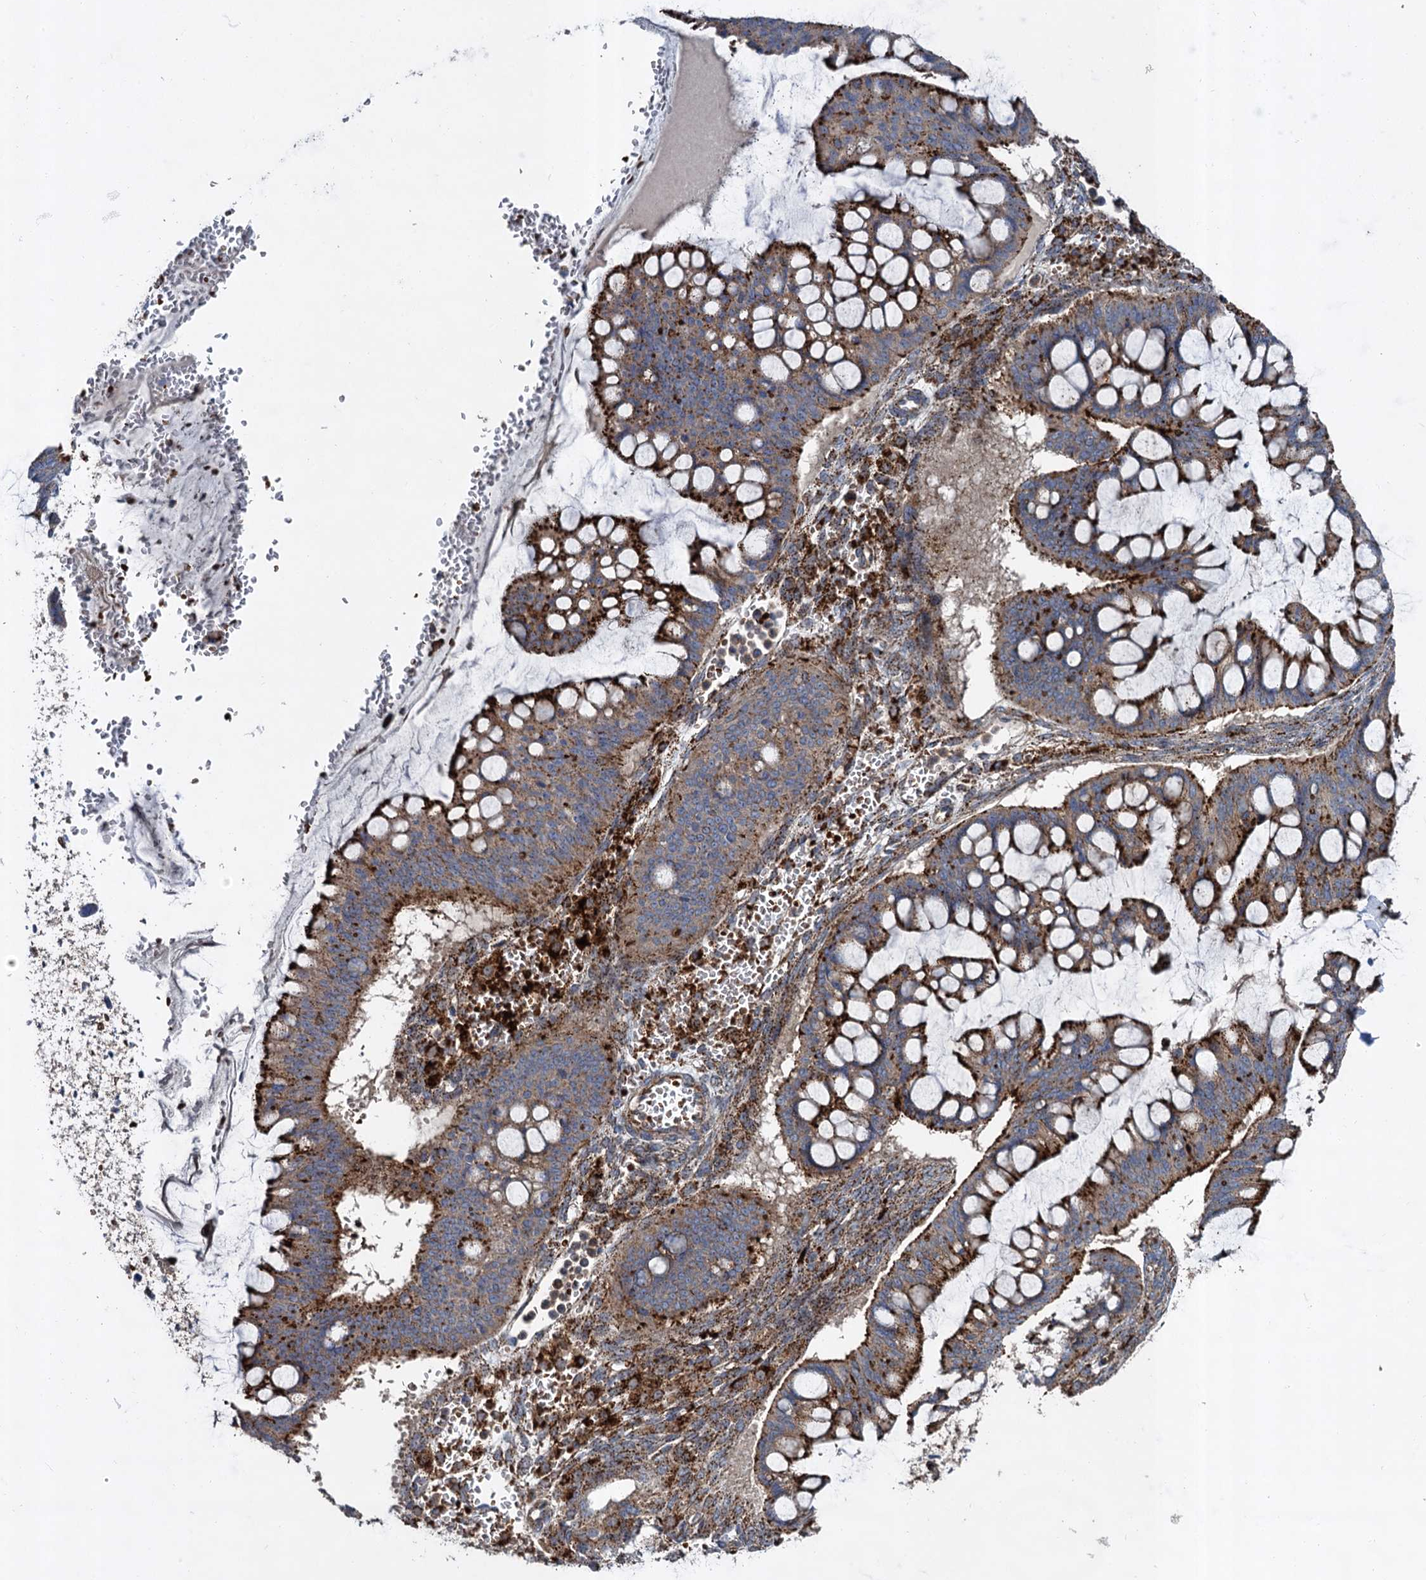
{"staining": {"intensity": "strong", "quantity": "25%-75%", "location": "cytoplasmic/membranous"}, "tissue": "ovarian cancer", "cell_type": "Tumor cells", "image_type": "cancer", "snomed": [{"axis": "morphology", "description": "Cystadenocarcinoma, mucinous, NOS"}, {"axis": "topography", "description": "Ovary"}], "caption": "Immunohistochemistry histopathology image of neoplastic tissue: mucinous cystadenocarcinoma (ovarian) stained using immunohistochemistry demonstrates high levels of strong protein expression localized specifically in the cytoplasmic/membranous of tumor cells, appearing as a cytoplasmic/membranous brown color.", "gene": "GBA1", "patient": {"sex": "female", "age": 73}}